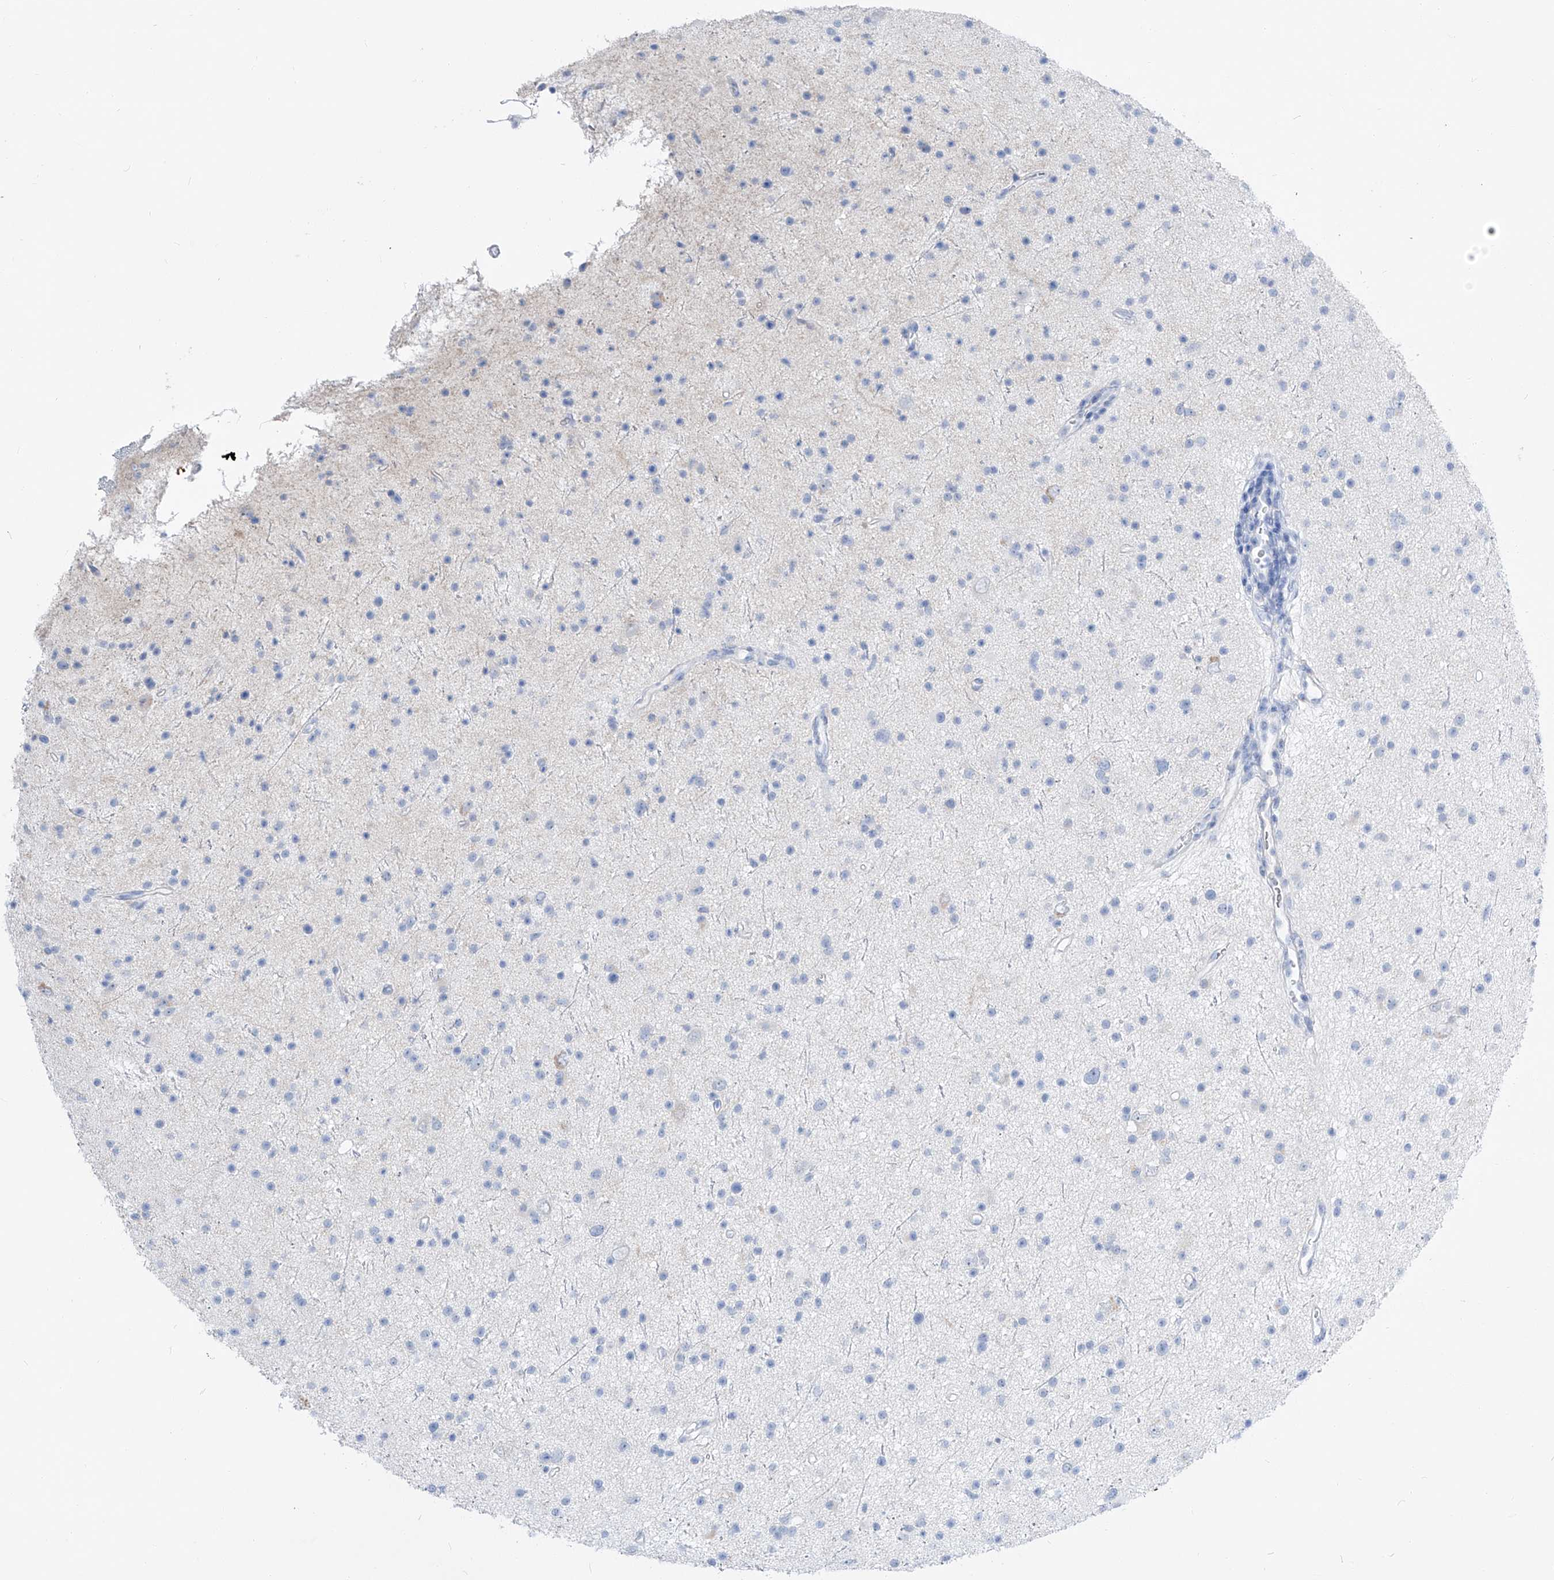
{"staining": {"intensity": "negative", "quantity": "none", "location": "none"}, "tissue": "glioma", "cell_type": "Tumor cells", "image_type": "cancer", "snomed": [{"axis": "morphology", "description": "Glioma, malignant, Low grade"}, {"axis": "topography", "description": "Cerebral cortex"}], "caption": "Tumor cells are negative for protein expression in human malignant glioma (low-grade).", "gene": "FRS3", "patient": {"sex": "female", "age": 39}}